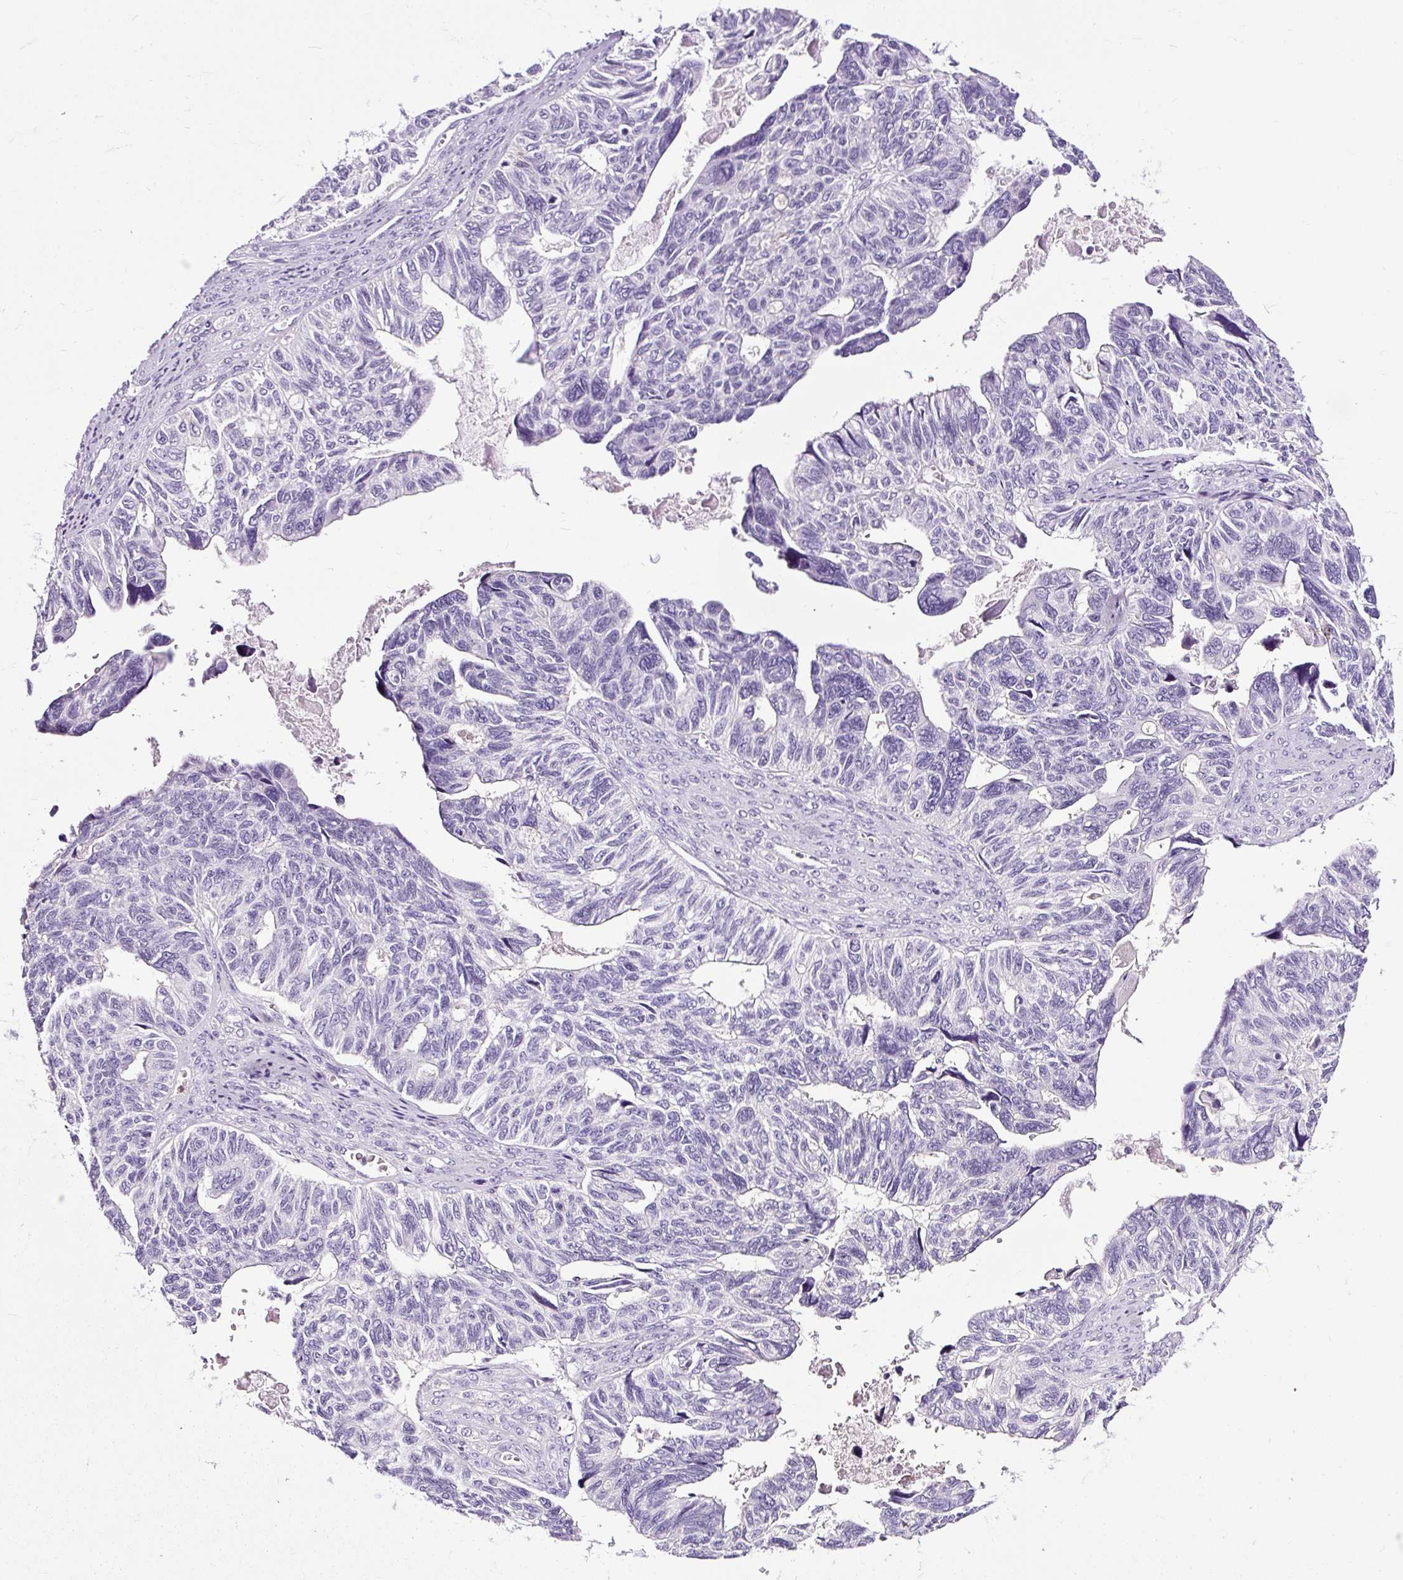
{"staining": {"intensity": "negative", "quantity": "none", "location": "none"}, "tissue": "ovarian cancer", "cell_type": "Tumor cells", "image_type": "cancer", "snomed": [{"axis": "morphology", "description": "Cystadenocarcinoma, serous, NOS"}, {"axis": "topography", "description": "Ovary"}], "caption": "An immunohistochemistry image of ovarian cancer is shown. There is no staining in tumor cells of ovarian cancer.", "gene": "SLC7A8", "patient": {"sex": "female", "age": 79}}